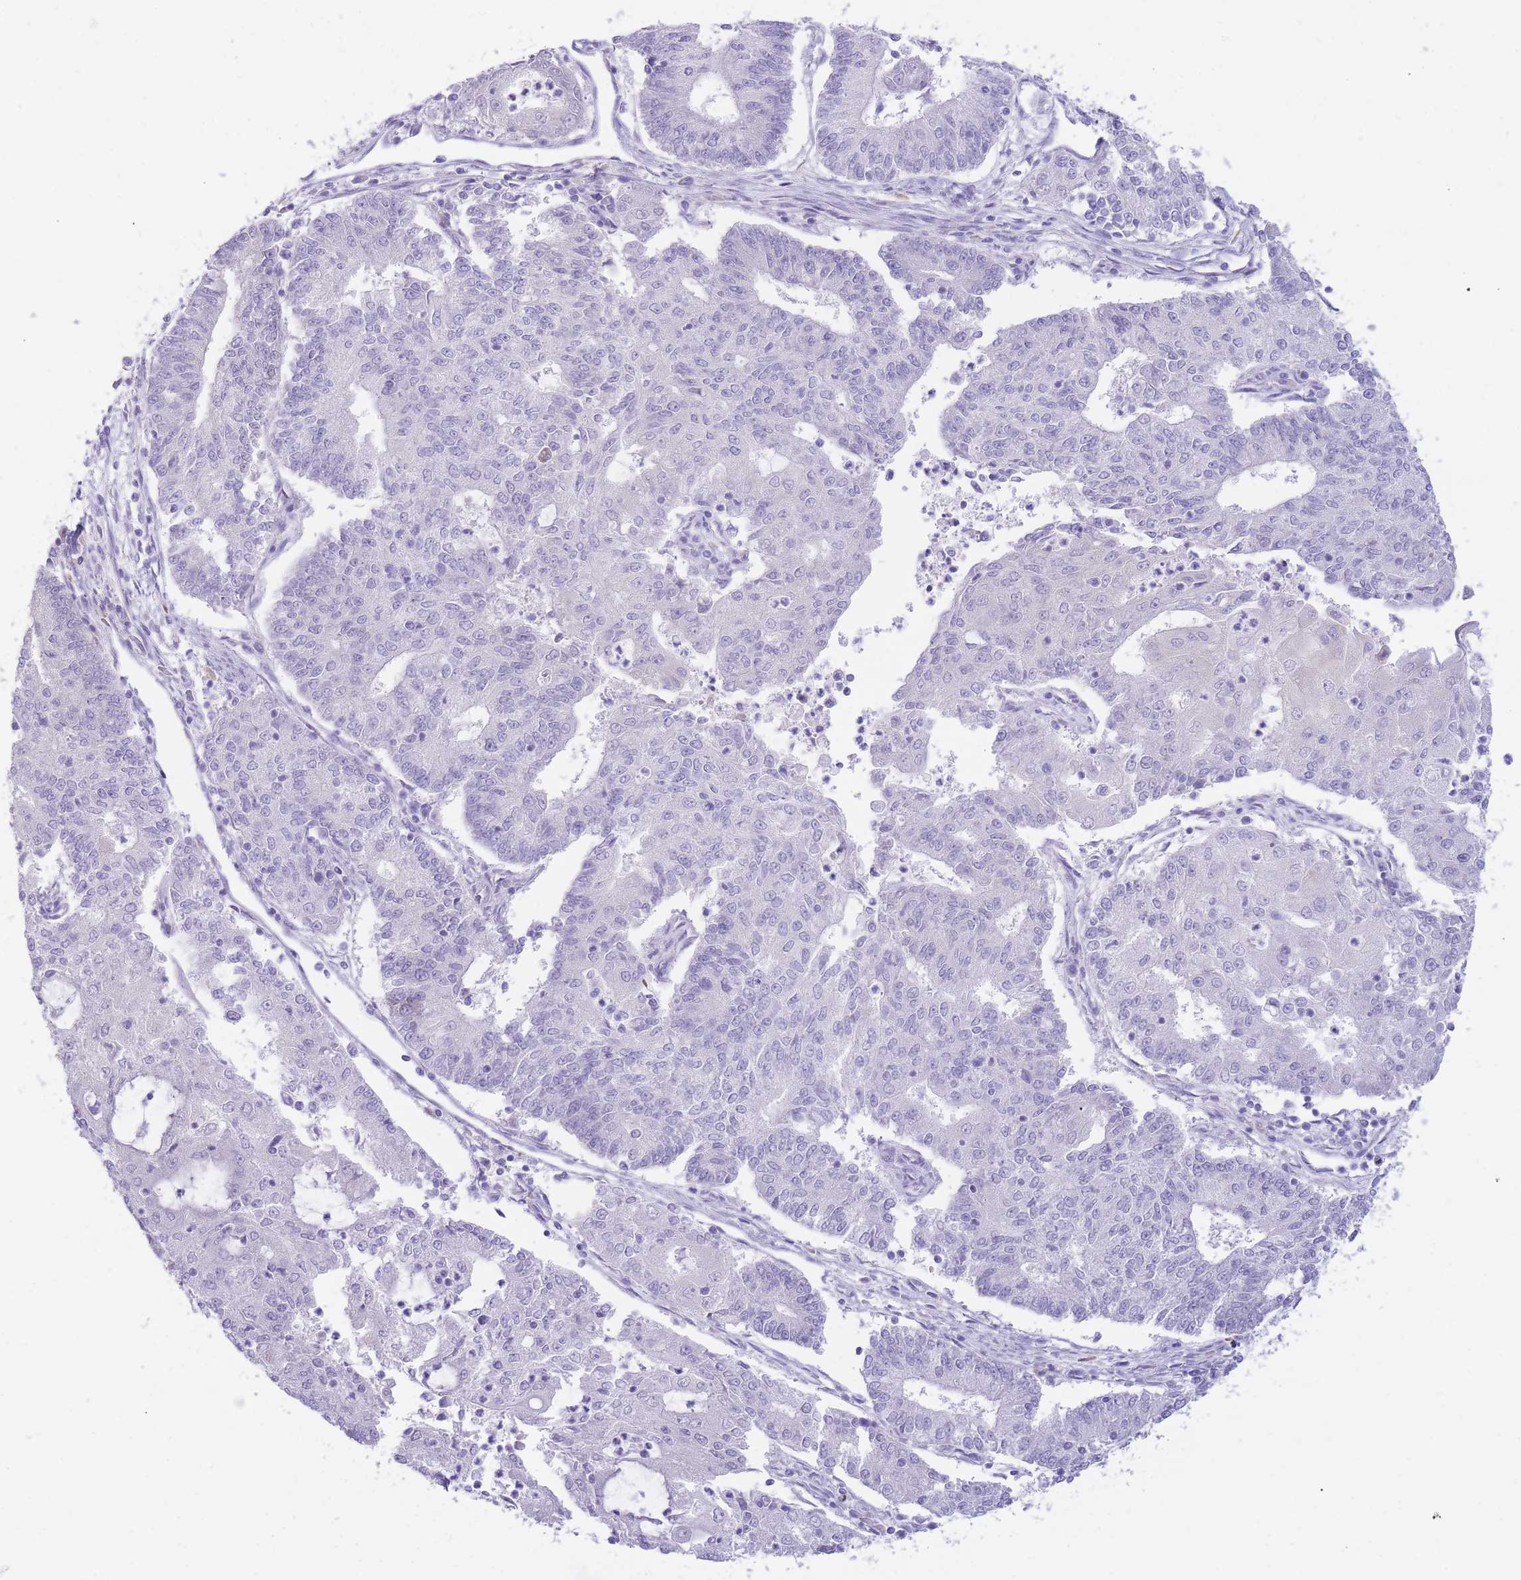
{"staining": {"intensity": "negative", "quantity": "none", "location": "none"}, "tissue": "endometrial cancer", "cell_type": "Tumor cells", "image_type": "cancer", "snomed": [{"axis": "morphology", "description": "Adenocarcinoma, NOS"}, {"axis": "topography", "description": "Endometrium"}], "caption": "A high-resolution histopathology image shows immunohistochemistry staining of endometrial adenocarcinoma, which exhibits no significant staining in tumor cells.", "gene": "SSUH2", "patient": {"sex": "female", "age": 56}}